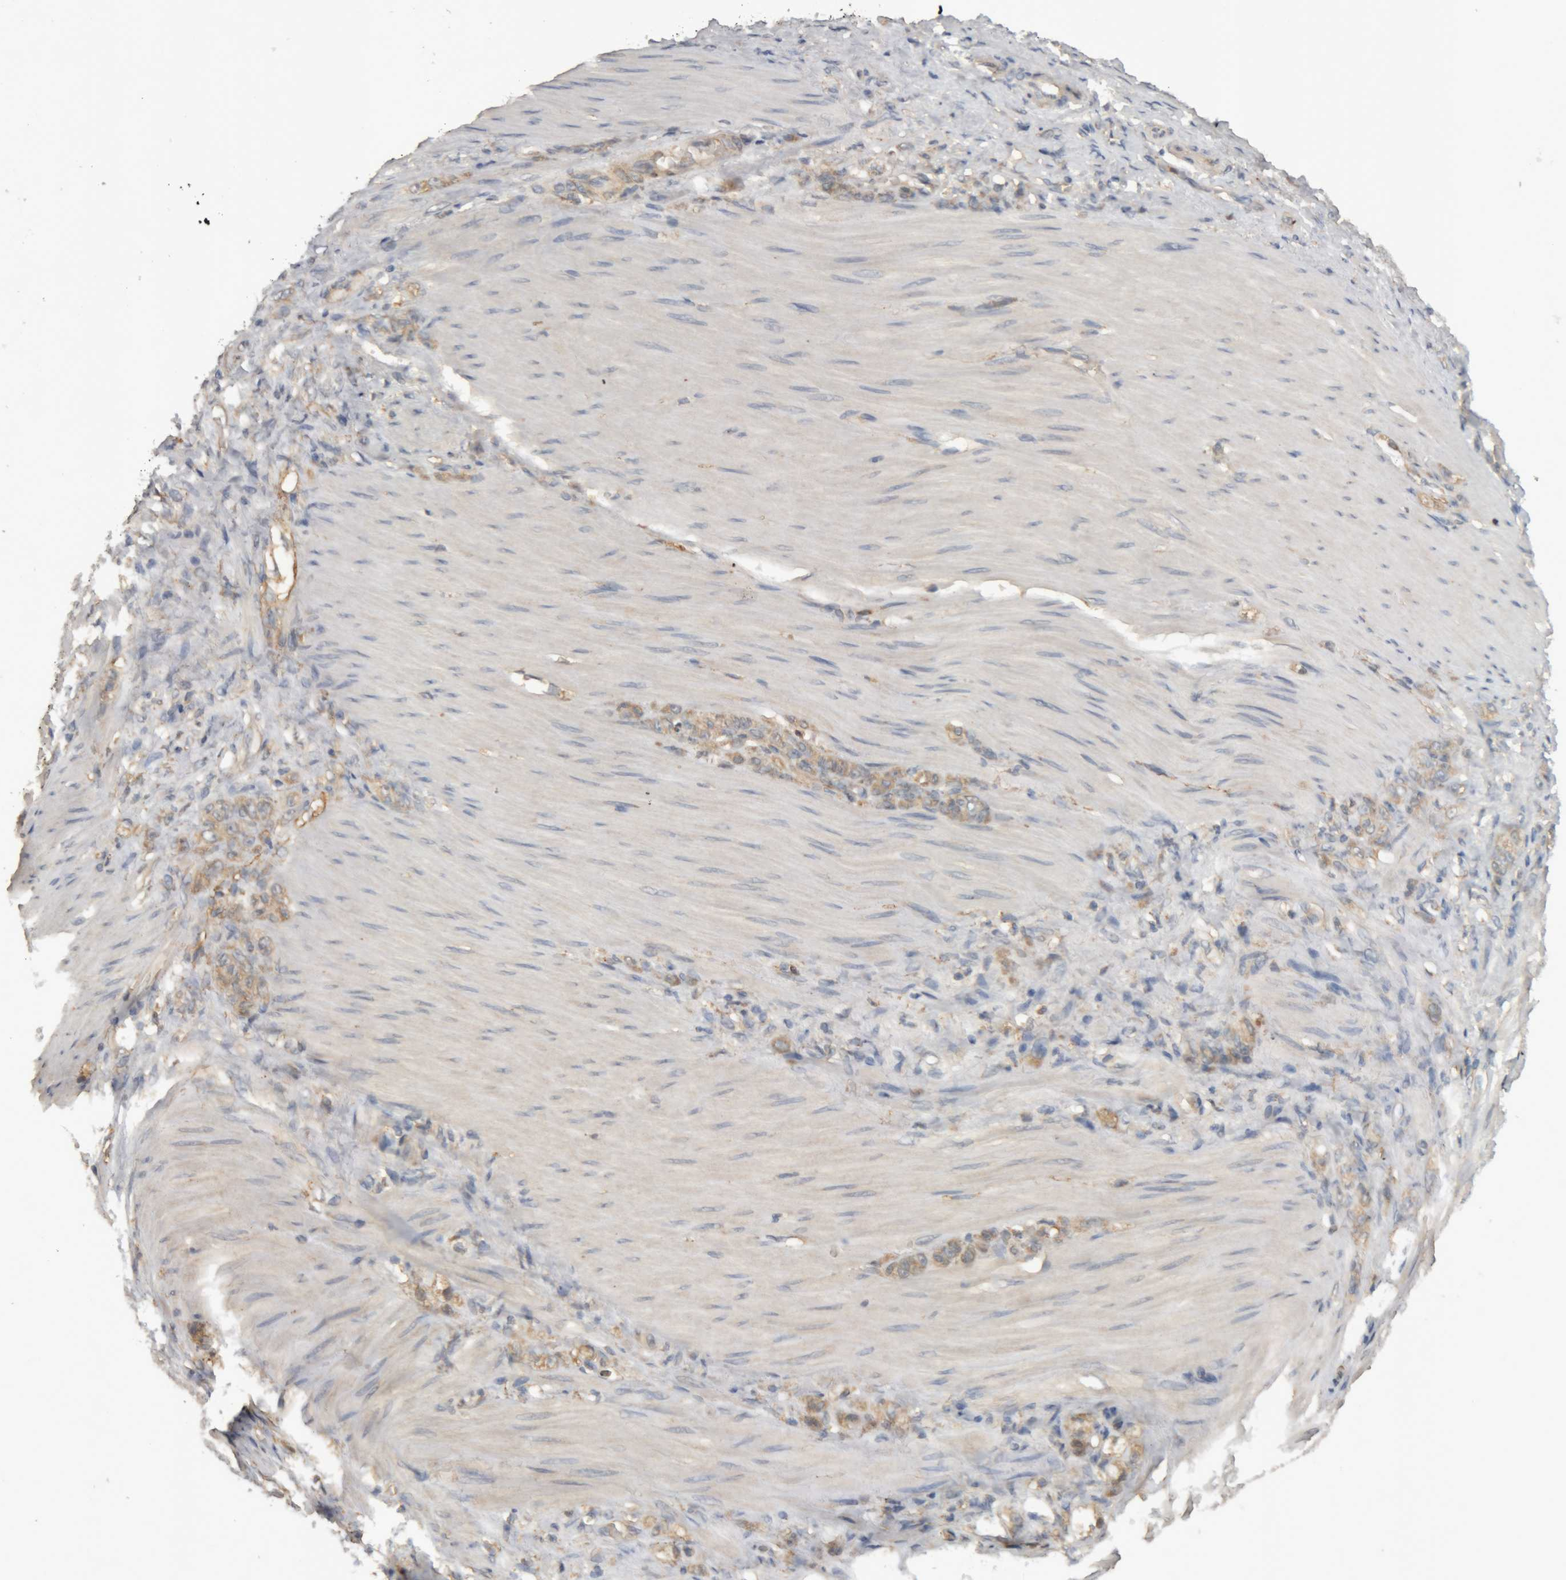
{"staining": {"intensity": "weak", "quantity": ">75%", "location": "cytoplasmic/membranous"}, "tissue": "stomach cancer", "cell_type": "Tumor cells", "image_type": "cancer", "snomed": [{"axis": "morphology", "description": "Normal tissue, NOS"}, {"axis": "morphology", "description": "Adenocarcinoma, NOS"}, {"axis": "topography", "description": "Stomach"}], "caption": "Weak cytoplasmic/membranous expression is seen in approximately >75% of tumor cells in stomach adenocarcinoma.", "gene": "TMED7", "patient": {"sex": "male", "age": 82}}